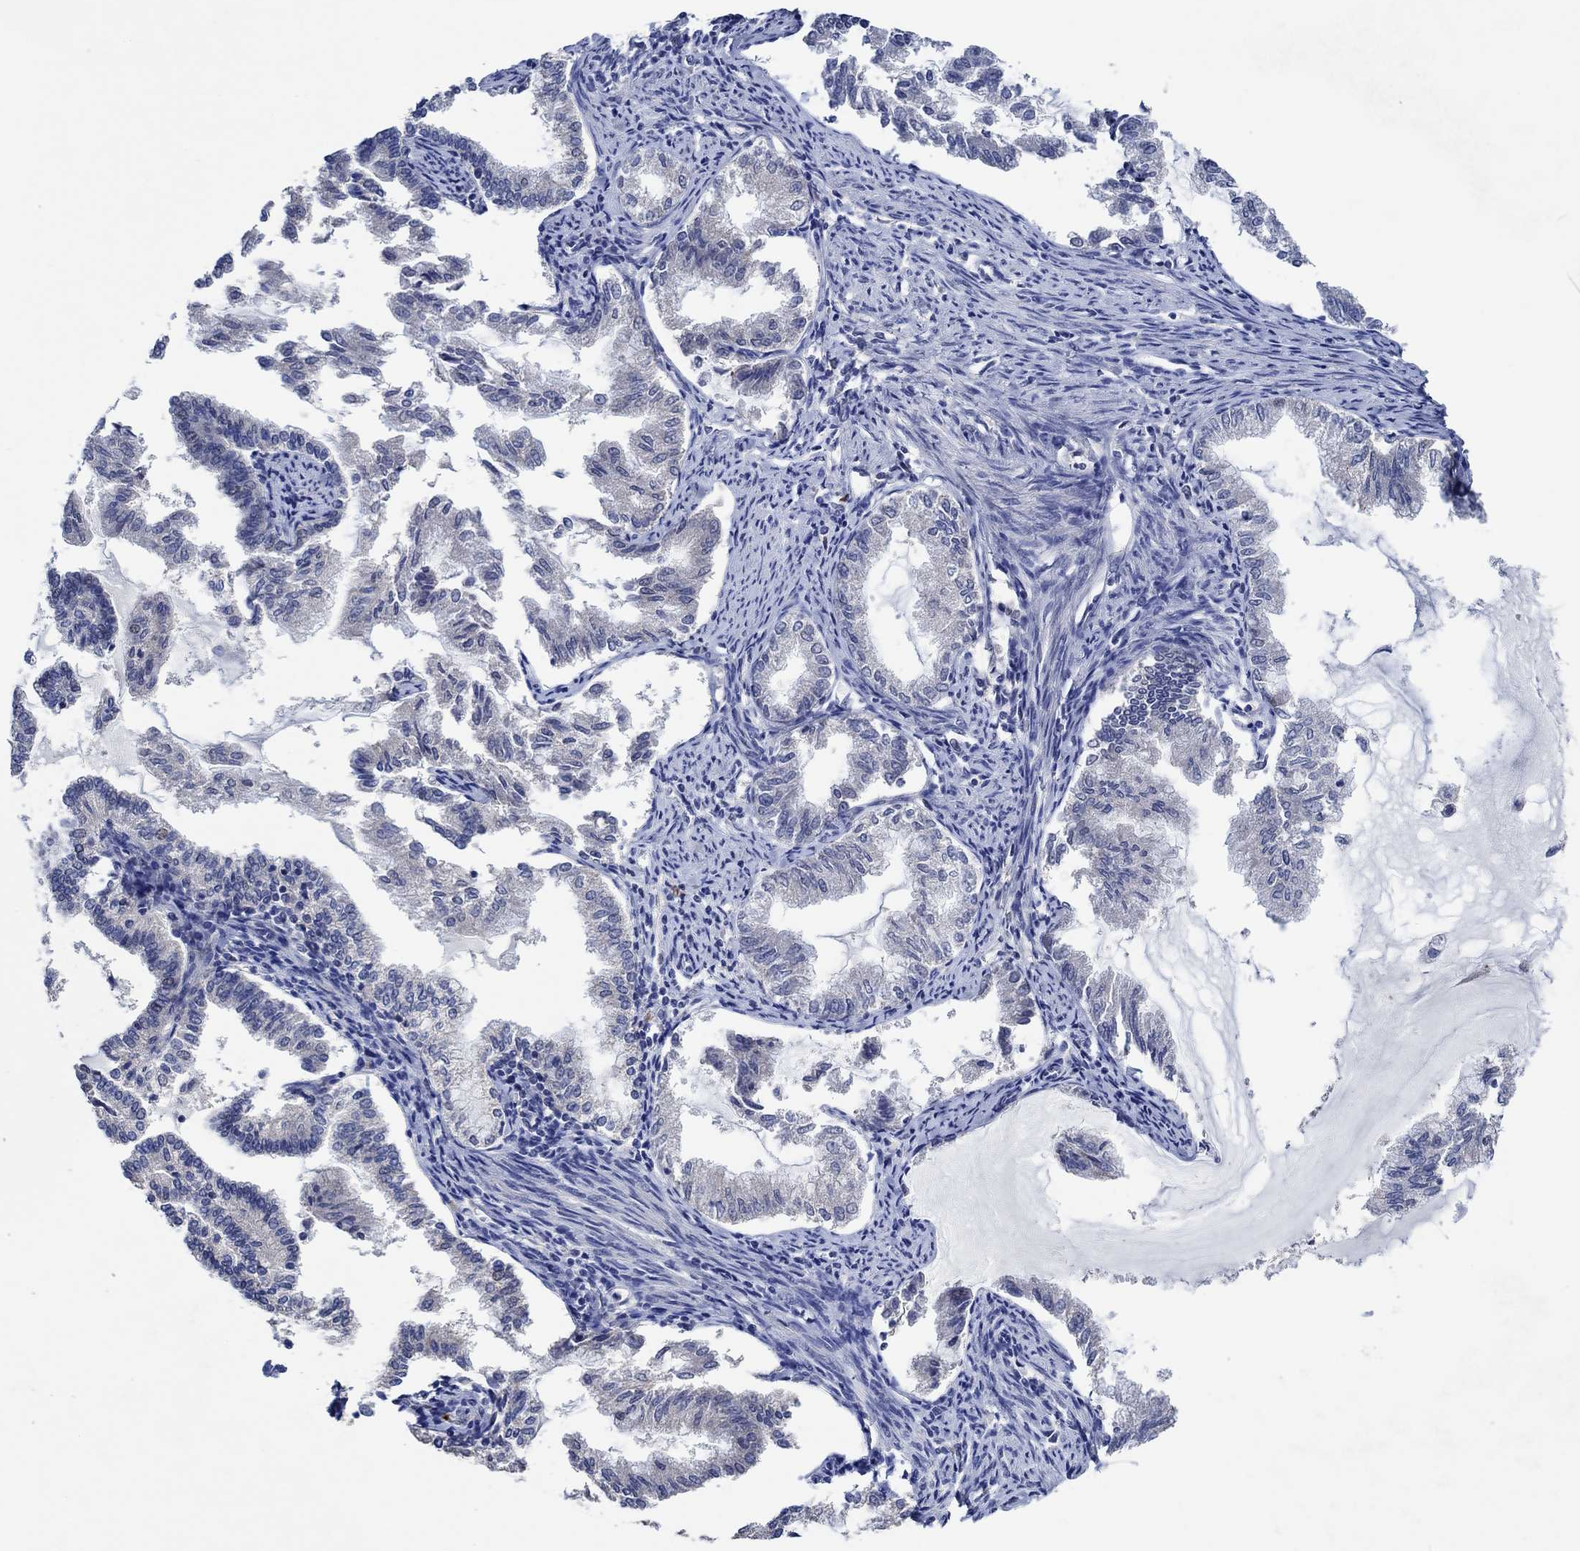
{"staining": {"intensity": "negative", "quantity": "none", "location": "none"}, "tissue": "endometrial cancer", "cell_type": "Tumor cells", "image_type": "cancer", "snomed": [{"axis": "morphology", "description": "Adenocarcinoma, NOS"}, {"axis": "topography", "description": "Endometrium"}], "caption": "The image demonstrates no staining of tumor cells in adenocarcinoma (endometrial).", "gene": "PRRT3", "patient": {"sex": "female", "age": 79}}